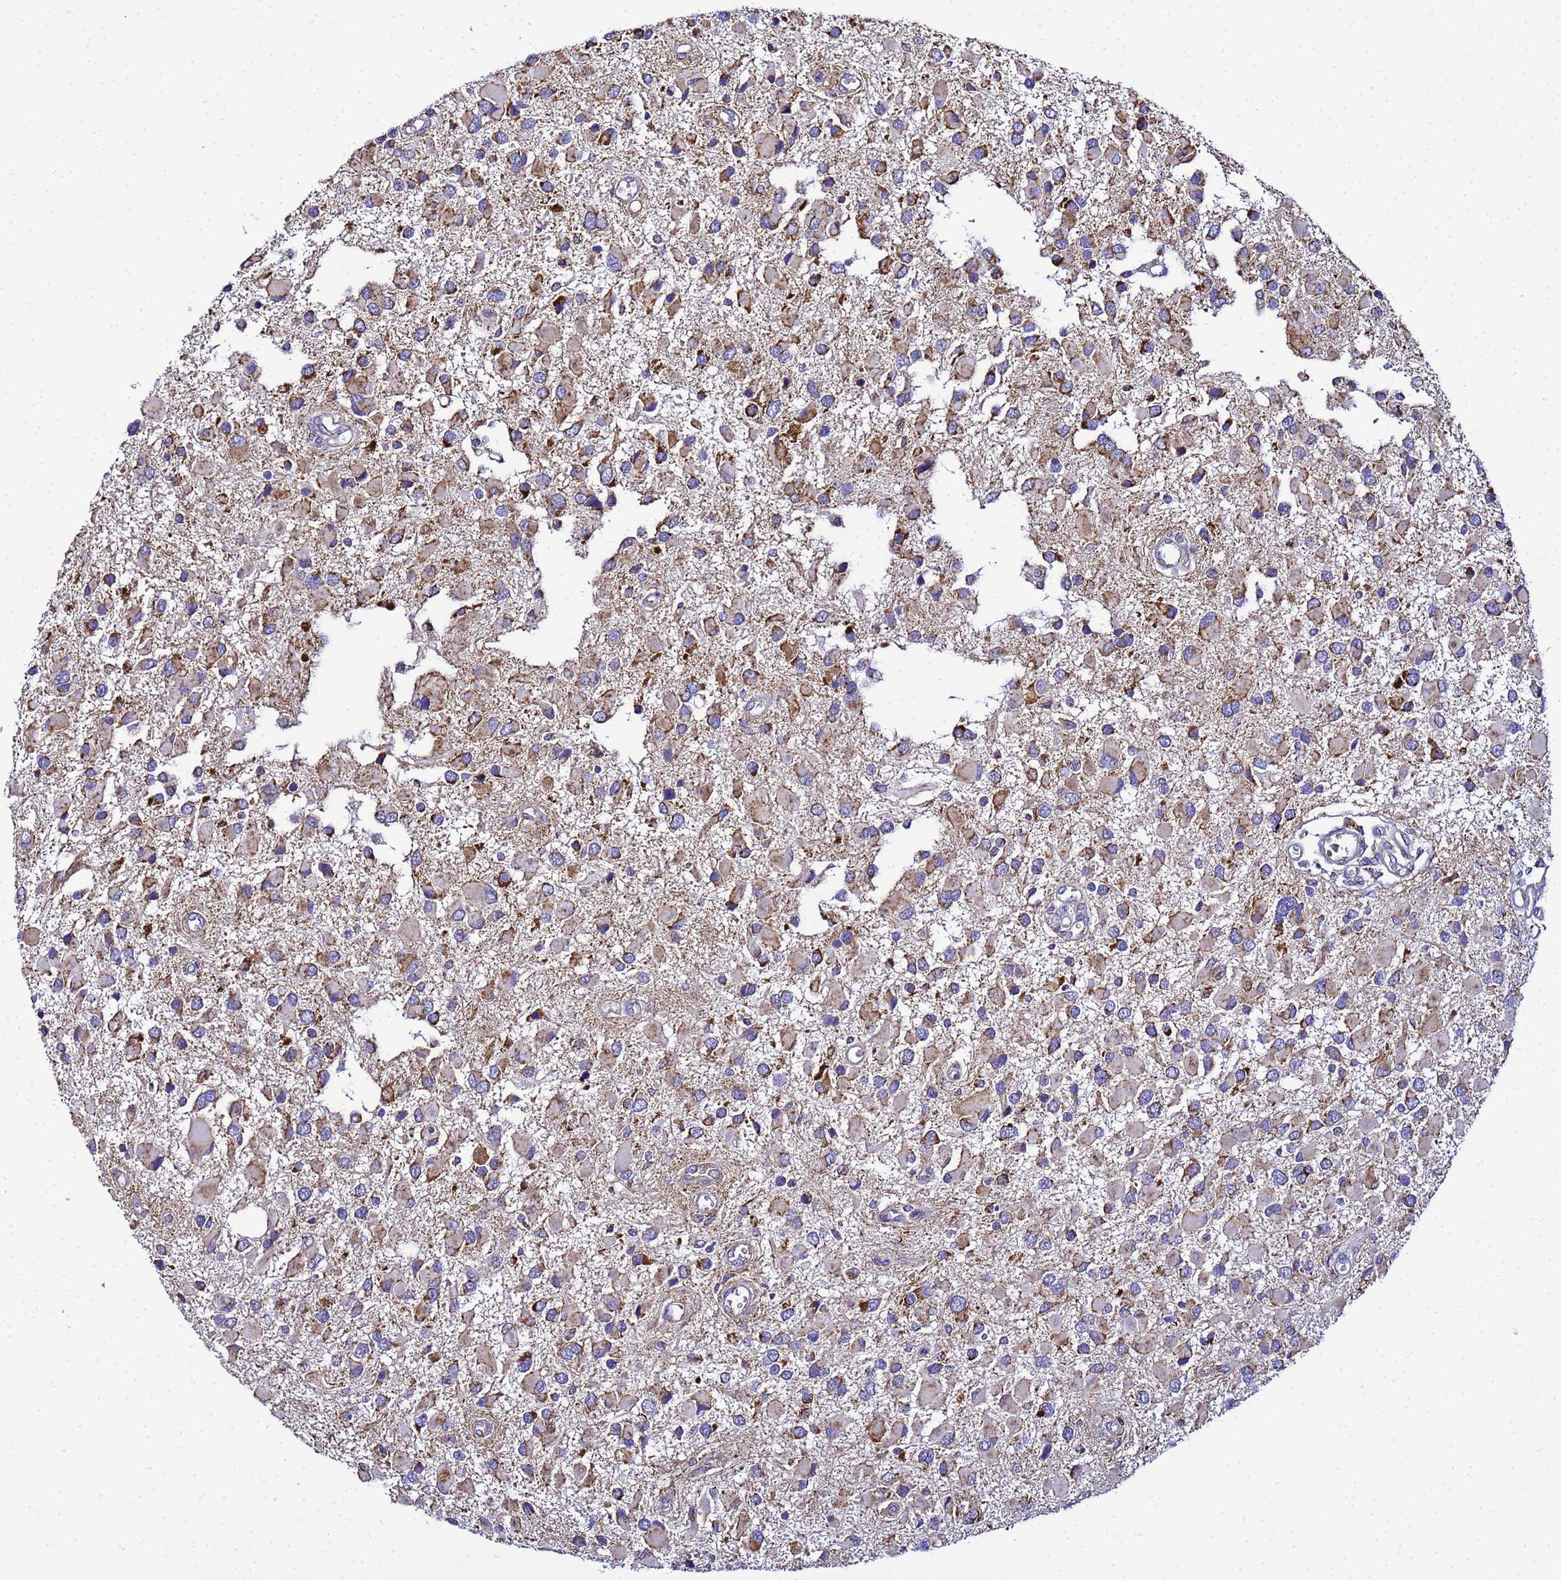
{"staining": {"intensity": "moderate", "quantity": "25%-75%", "location": "cytoplasmic/membranous"}, "tissue": "glioma", "cell_type": "Tumor cells", "image_type": "cancer", "snomed": [{"axis": "morphology", "description": "Glioma, malignant, High grade"}, {"axis": "topography", "description": "Brain"}], "caption": "Glioma stained for a protein (brown) exhibits moderate cytoplasmic/membranous positive expression in about 25%-75% of tumor cells.", "gene": "HIGD2A", "patient": {"sex": "male", "age": 53}}